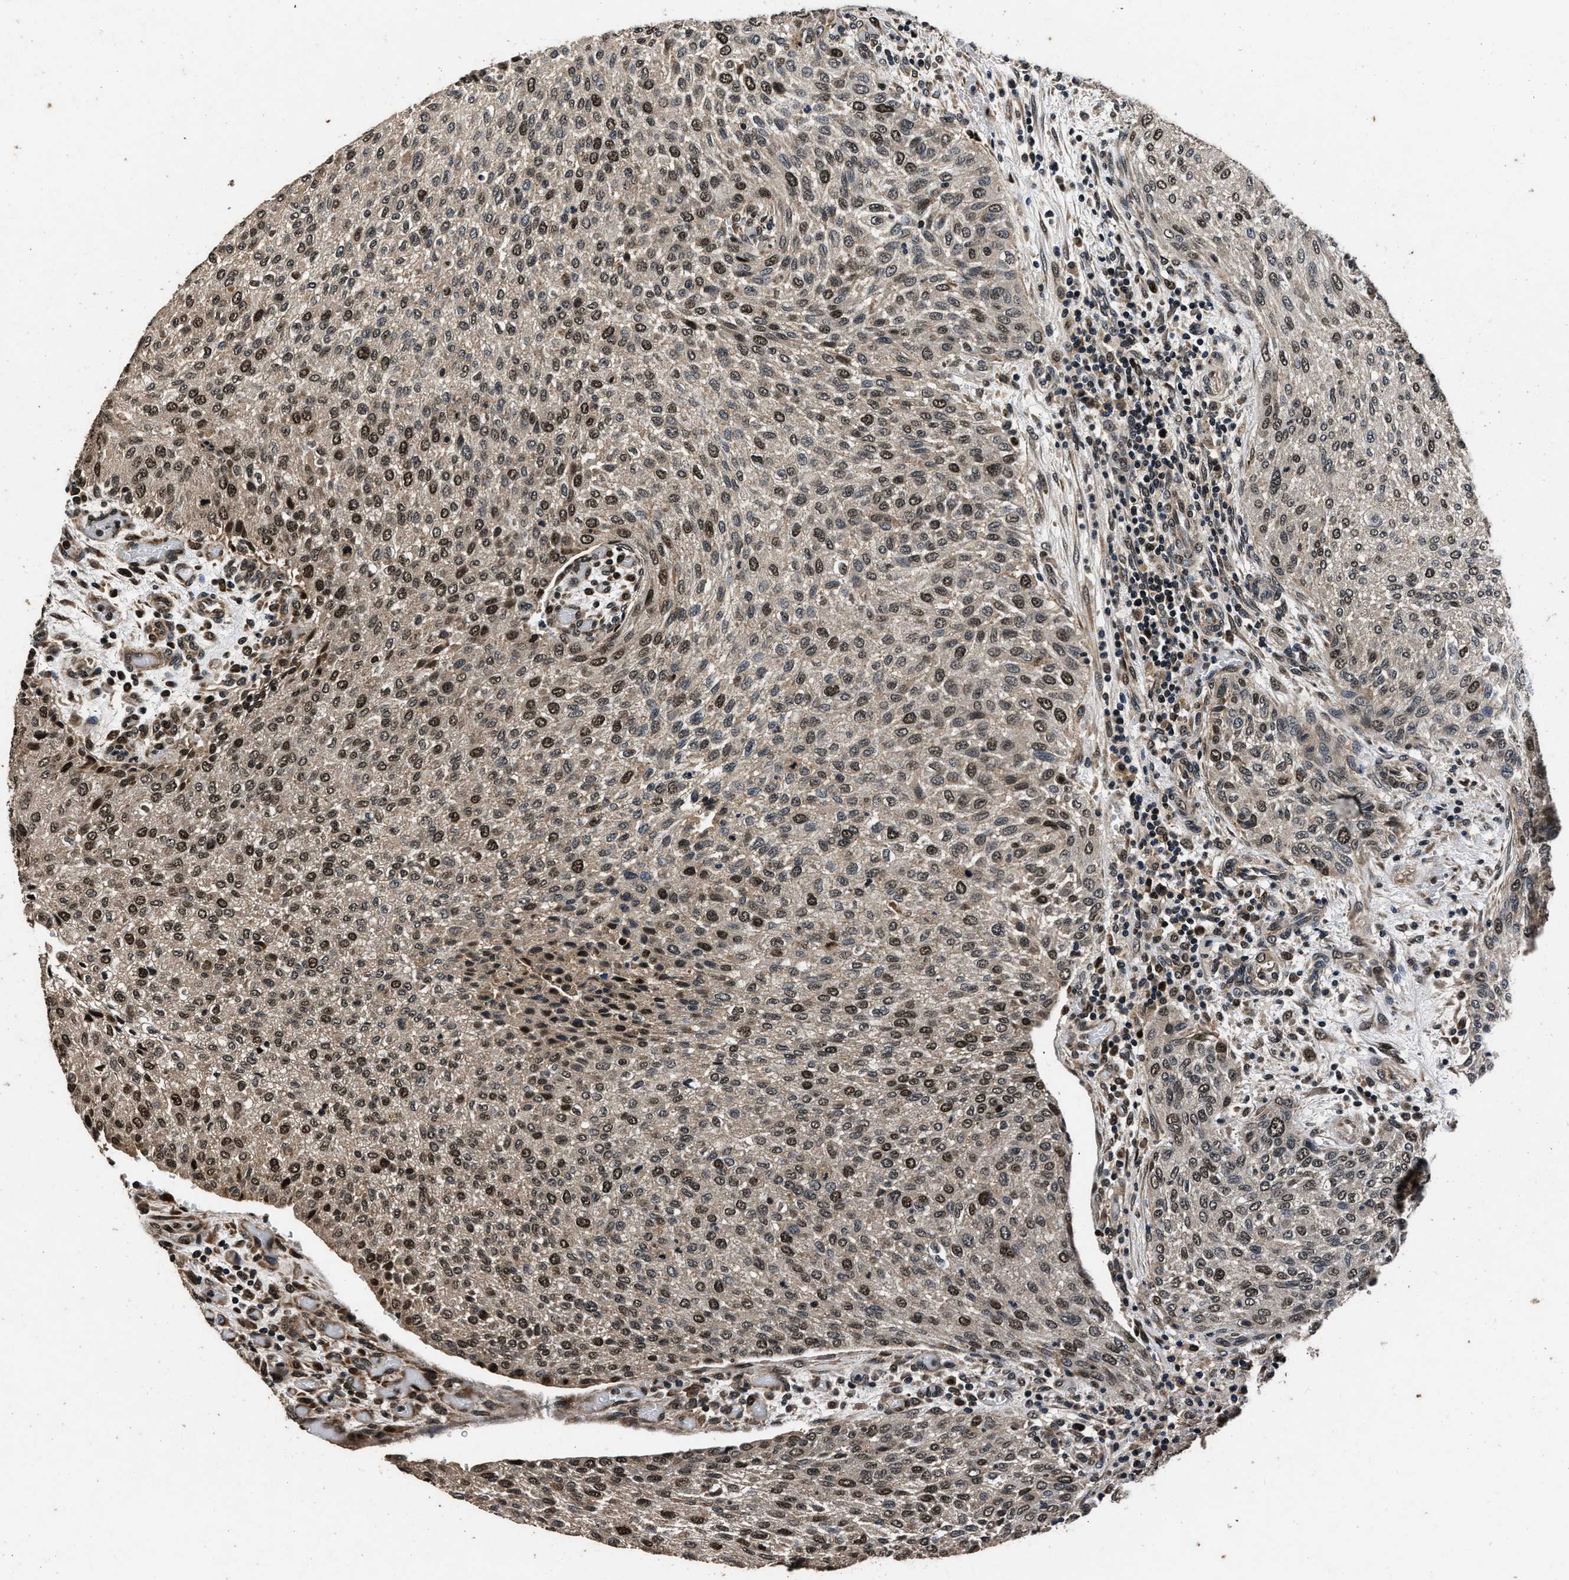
{"staining": {"intensity": "strong", "quantity": "25%-75%", "location": "nuclear"}, "tissue": "urothelial cancer", "cell_type": "Tumor cells", "image_type": "cancer", "snomed": [{"axis": "morphology", "description": "Urothelial carcinoma, Low grade"}, {"axis": "morphology", "description": "Urothelial carcinoma, High grade"}, {"axis": "topography", "description": "Urinary bladder"}], "caption": "Immunohistochemical staining of human low-grade urothelial carcinoma shows strong nuclear protein expression in about 25%-75% of tumor cells.", "gene": "CSTF1", "patient": {"sex": "male", "age": 35}}